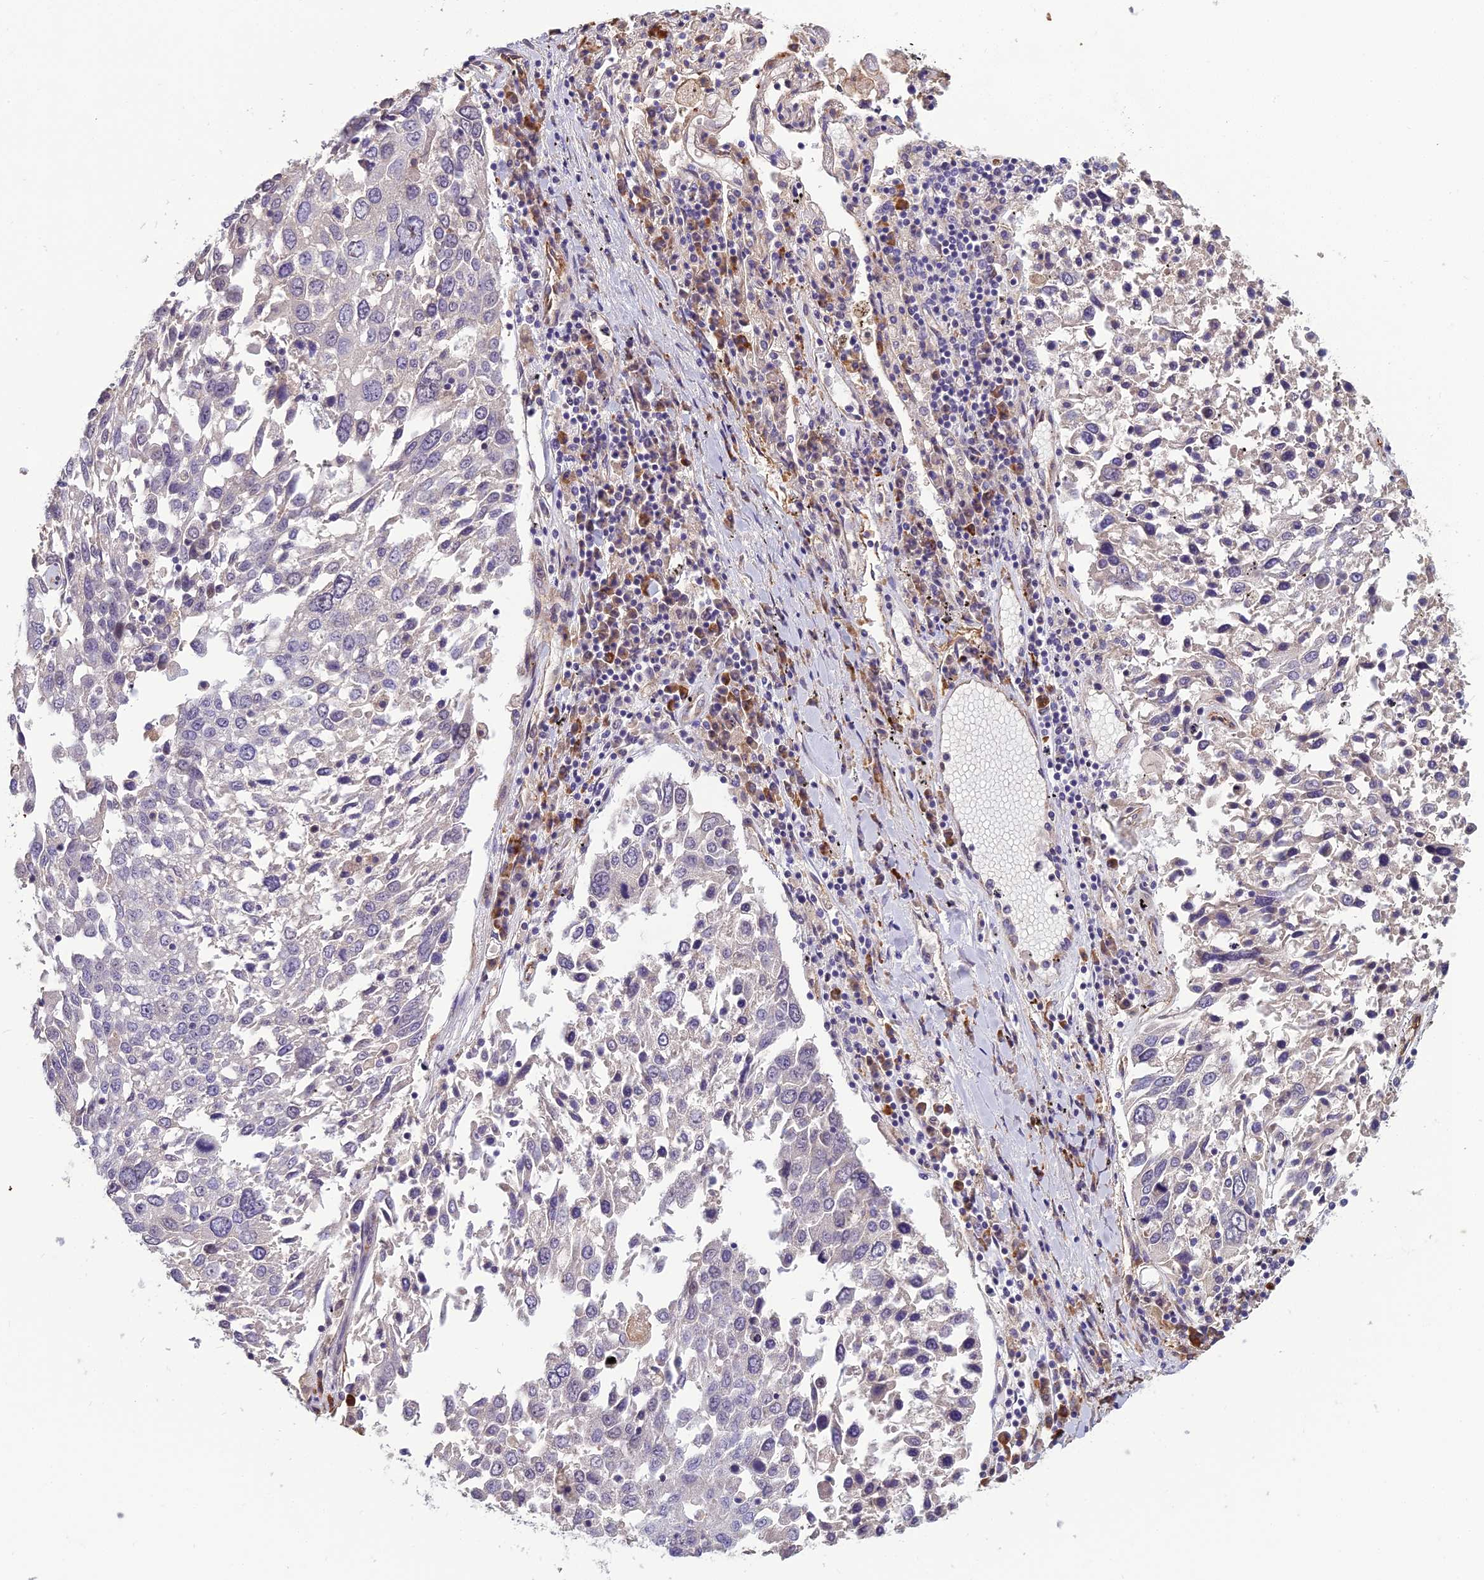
{"staining": {"intensity": "negative", "quantity": "none", "location": "none"}, "tissue": "lung cancer", "cell_type": "Tumor cells", "image_type": "cancer", "snomed": [{"axis": "morphology", "description": "Squamous cell carcinoma, NOS"}, {"axis": "topography", "description": "Lung"}], "caption": "Tumor cells are negative for brown protein staining in lung squamous cell carcinoma.", "gene": "TSPAN15", "patient": {"sex": "male", "age": 65}}